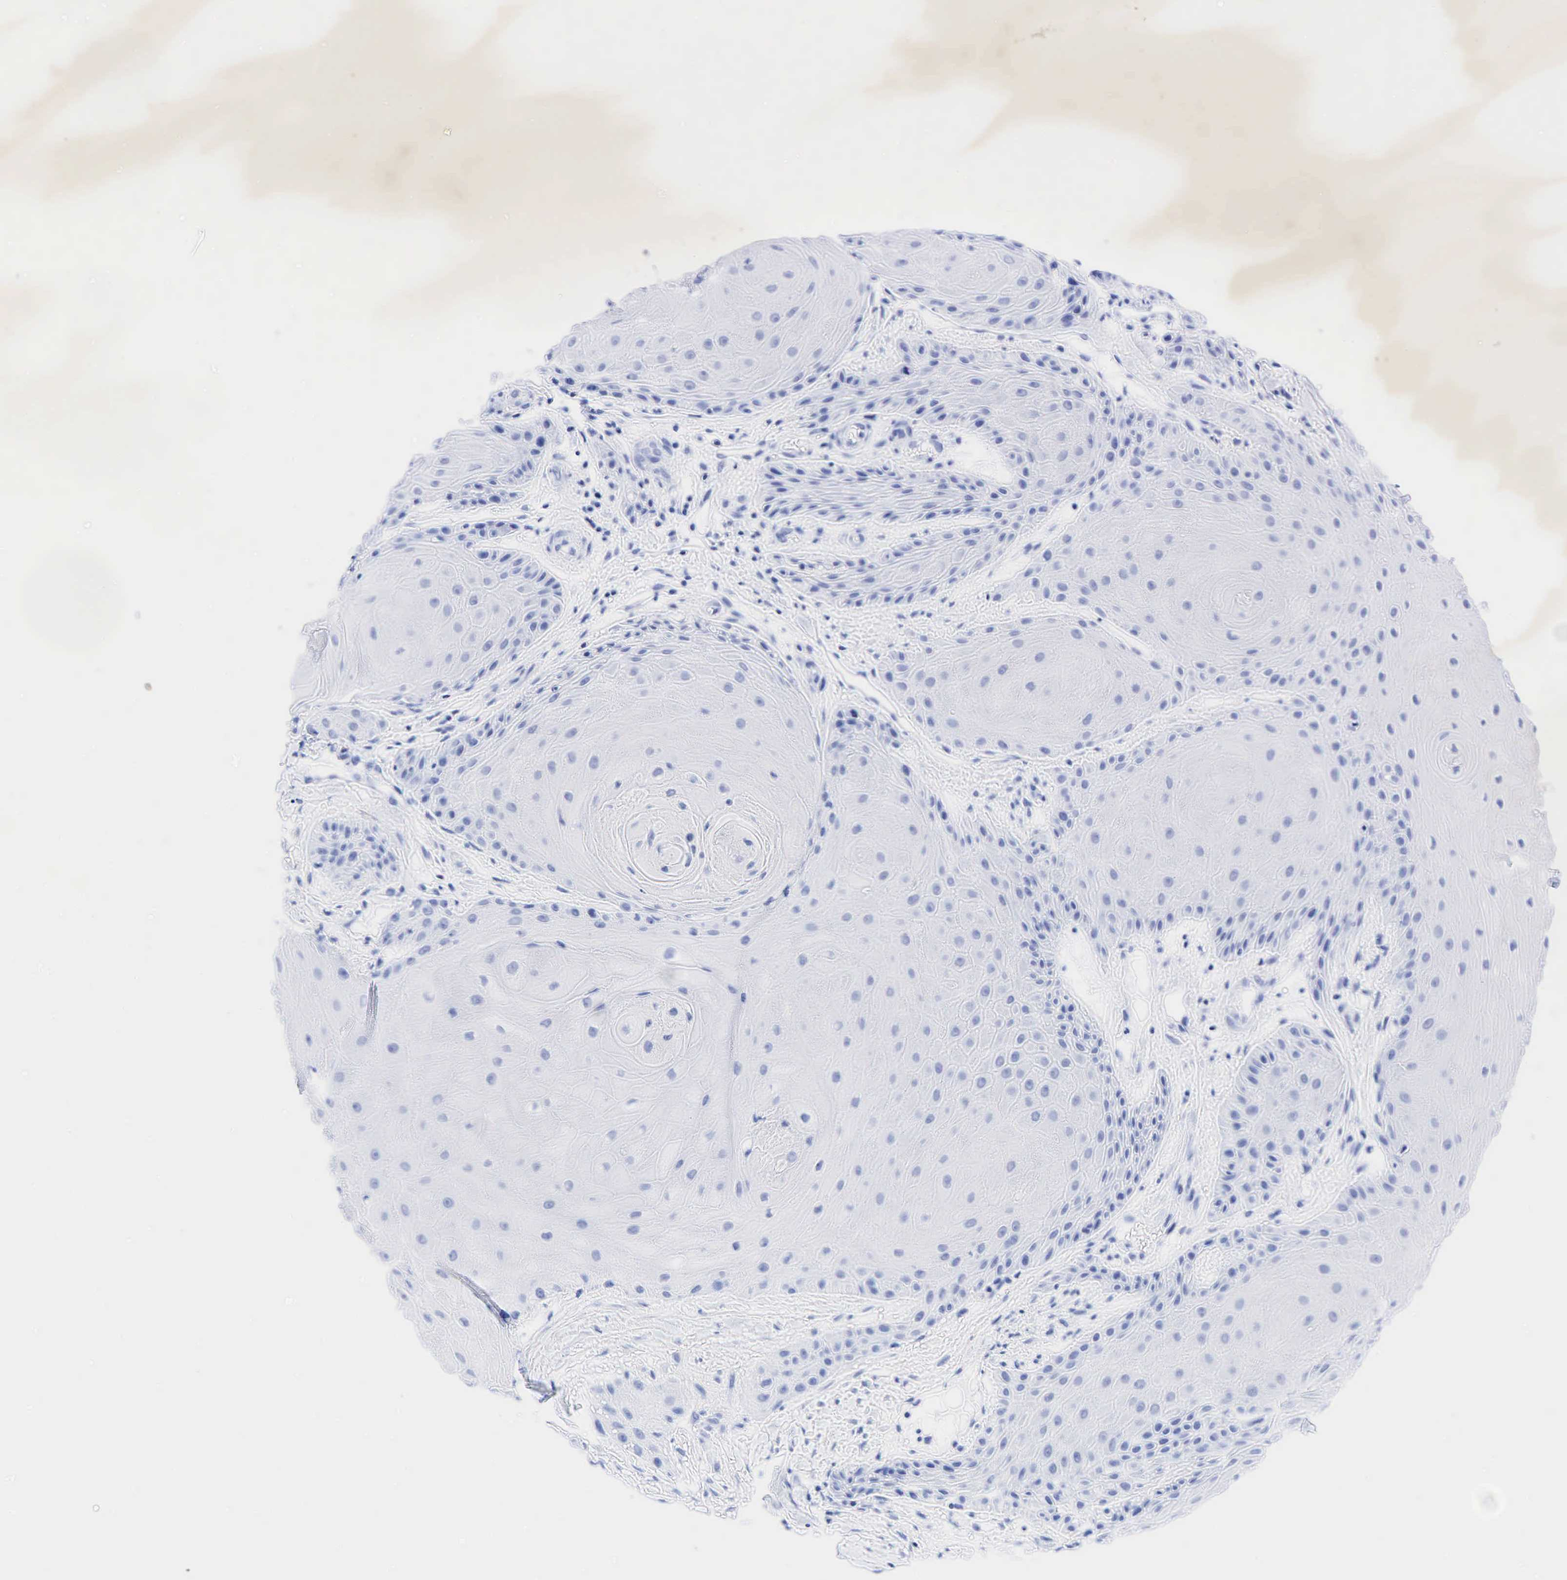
{"staining": {"intensity": "negative", "quantity": "none", "location": "none"}, "tissue": "skin cancer", "cell_type": "Tumor cells", "image_type": "cancer", "snomed": [{"axis": "morphology", "description": "Squamous cell carcinoma, NOS"}, {"axis": "topography", "description": "Skin"}], "caption": "Immunohistochemistry photomicrograph of neoplastic tissue: human skin cancer stained with DAB (3,3'-diaminobenzidine) reveals no significant protein expression in tumor cells.", "gene": "CHGA", "patient": {"sex": "male", "age": 57}}